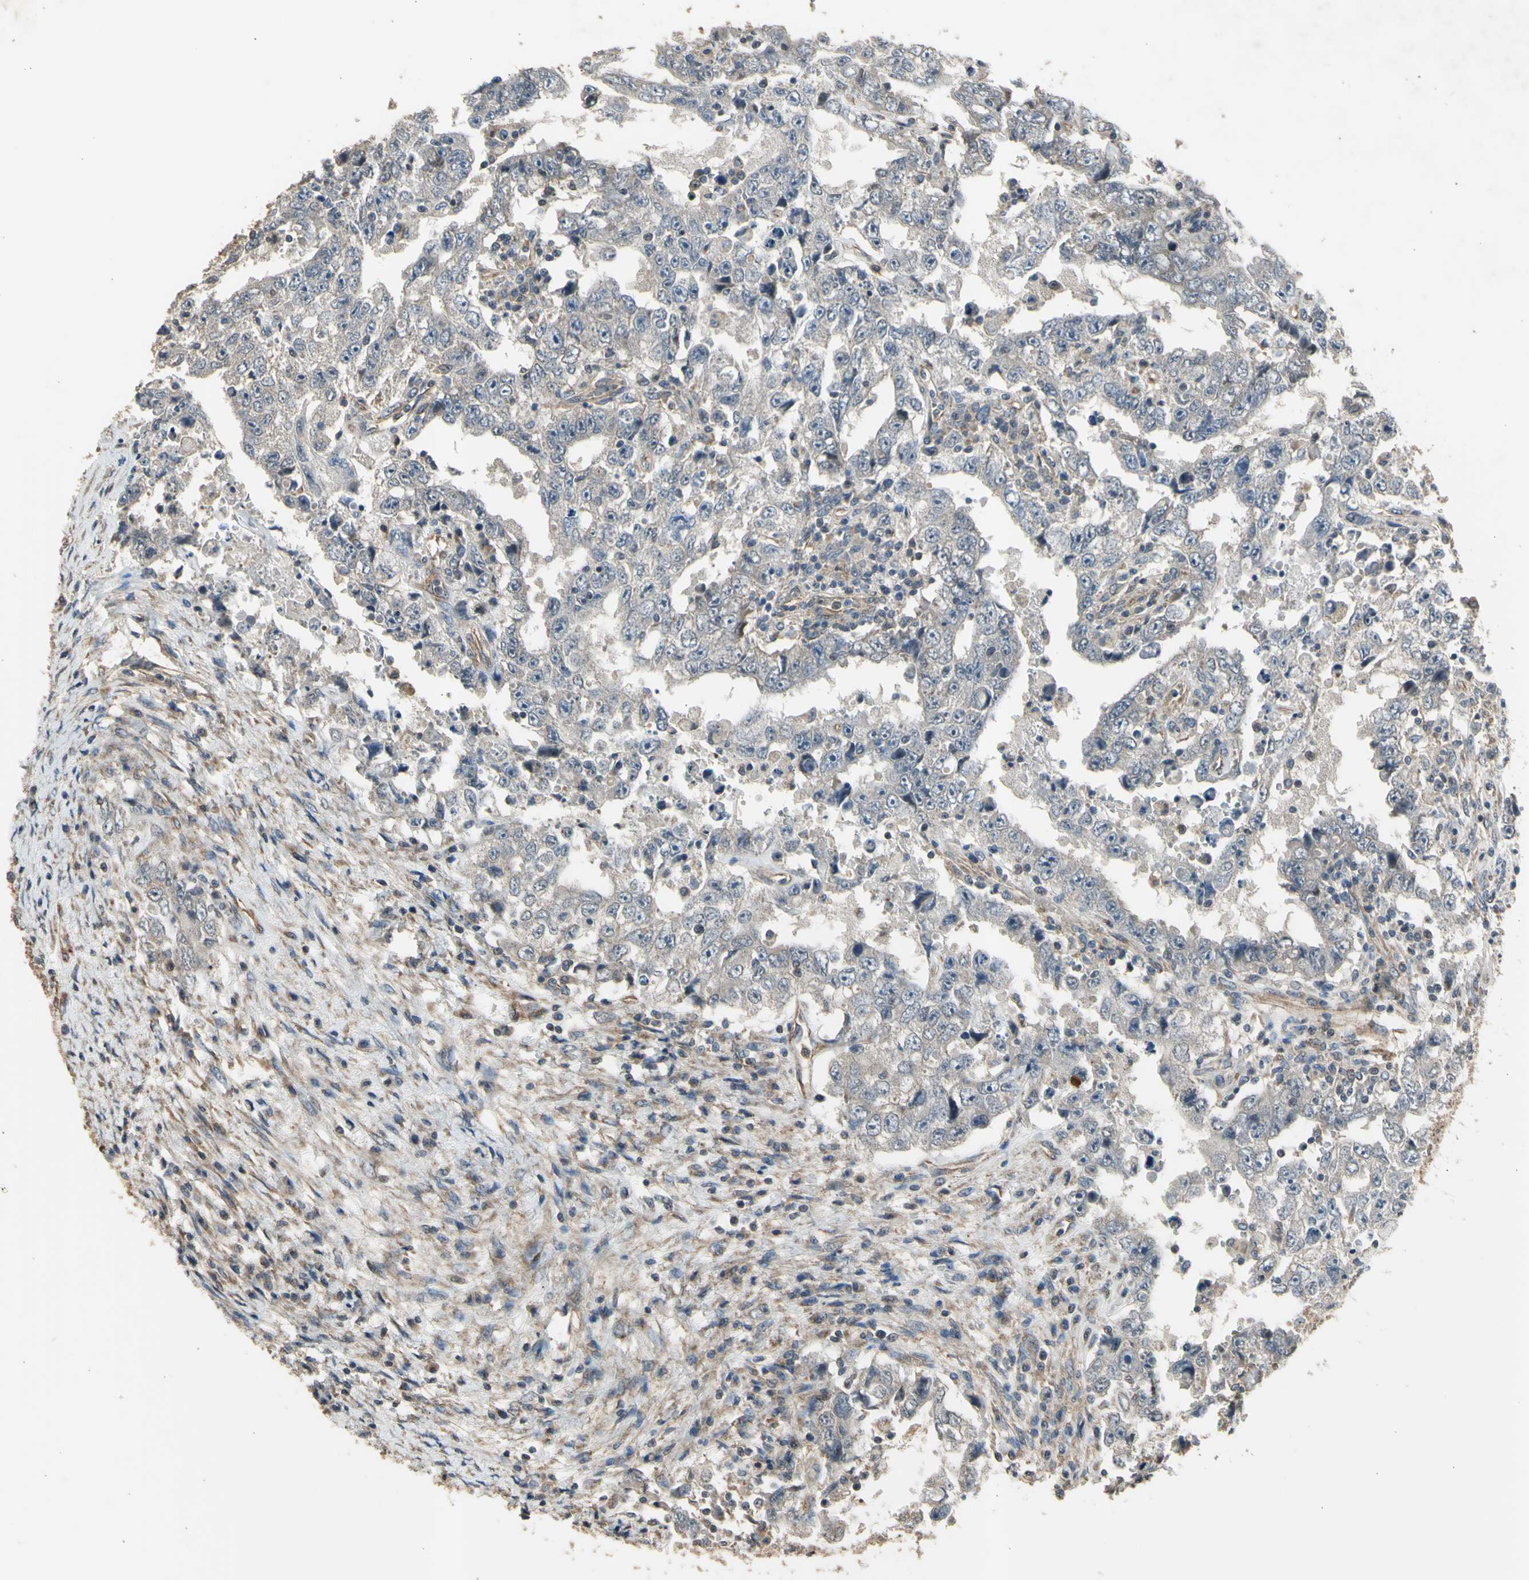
{"staining": {"intensity": "weak", "quantity": "<25%", "location": "cytoplasmic/membranous"}, "tissue": "testis cancer", "cell_type": "Tumor cells", "image_type": "cancer", "snomed": [{"axis": "morphology", "description": "Carcinoma, Embryonal, NOS"}, {"axis": "topography", "description": "Testis"}], "caption": "High power microscopy image of an immunohistochemistry image of testis cancer (embryonal carcinoma), revealing no significant staining in tumor cells.", "gene": "EFNB2", "patient": {"sex": "male", "age": 26}}